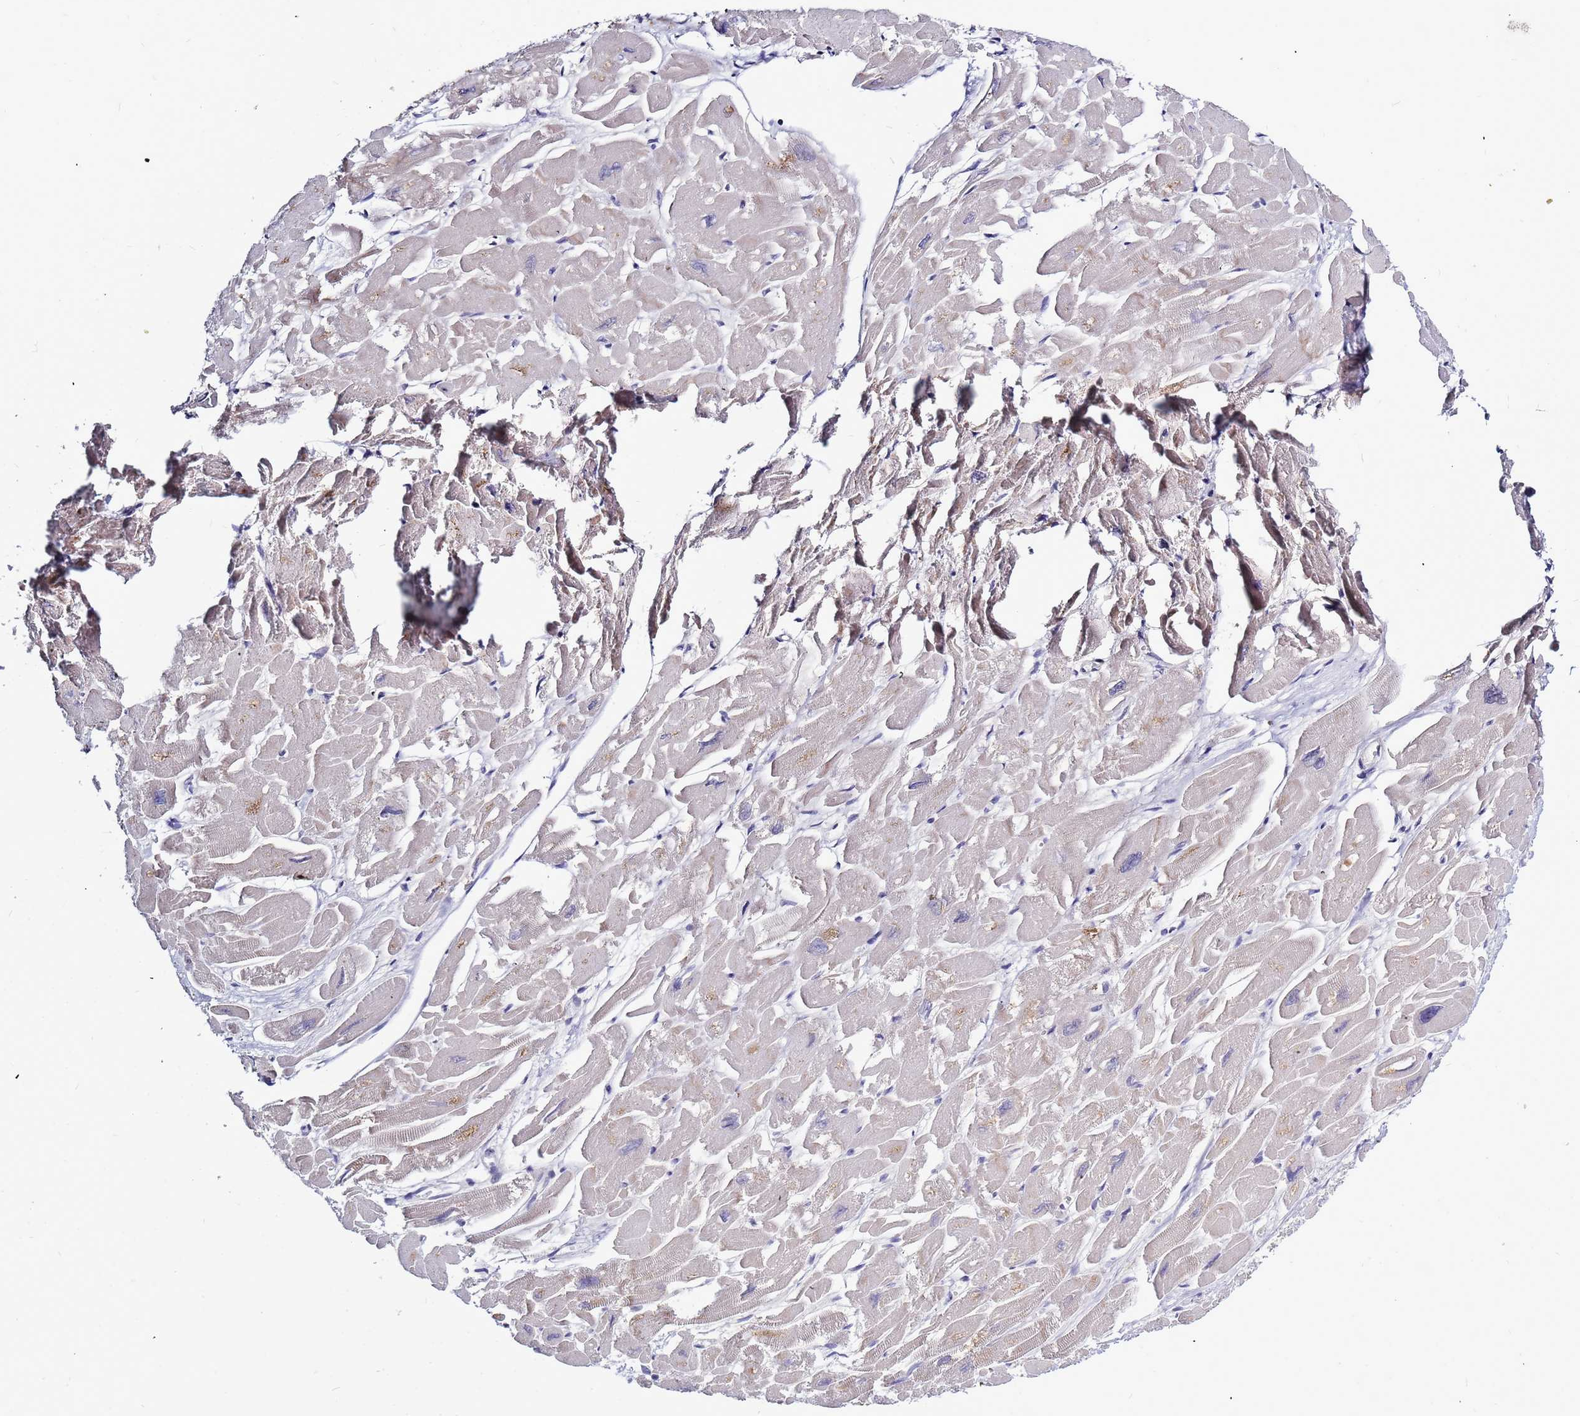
{"staining": {"intensity": "negative", "quantity": "none", "location": "none"}, "tissue": "heart muscle", "cell_type": "Cardiomyocytes", "image_type": "normal", "snomed": [{"axis": "morphology", "description": "Normal tissue, NOS"}, {"axis": "topography", "description": "Heart"}], "caption": "A micrograph of human heart muscle is negative for staining in cardiomyocytes. The staining was performed using DAB to visualize the protein expression in brown, while the nuclei were stained in blue with hematoxylin (Magnification: 20x).", "gene": "CXorf65", "patient": {"sex": "male", "age": 54}}